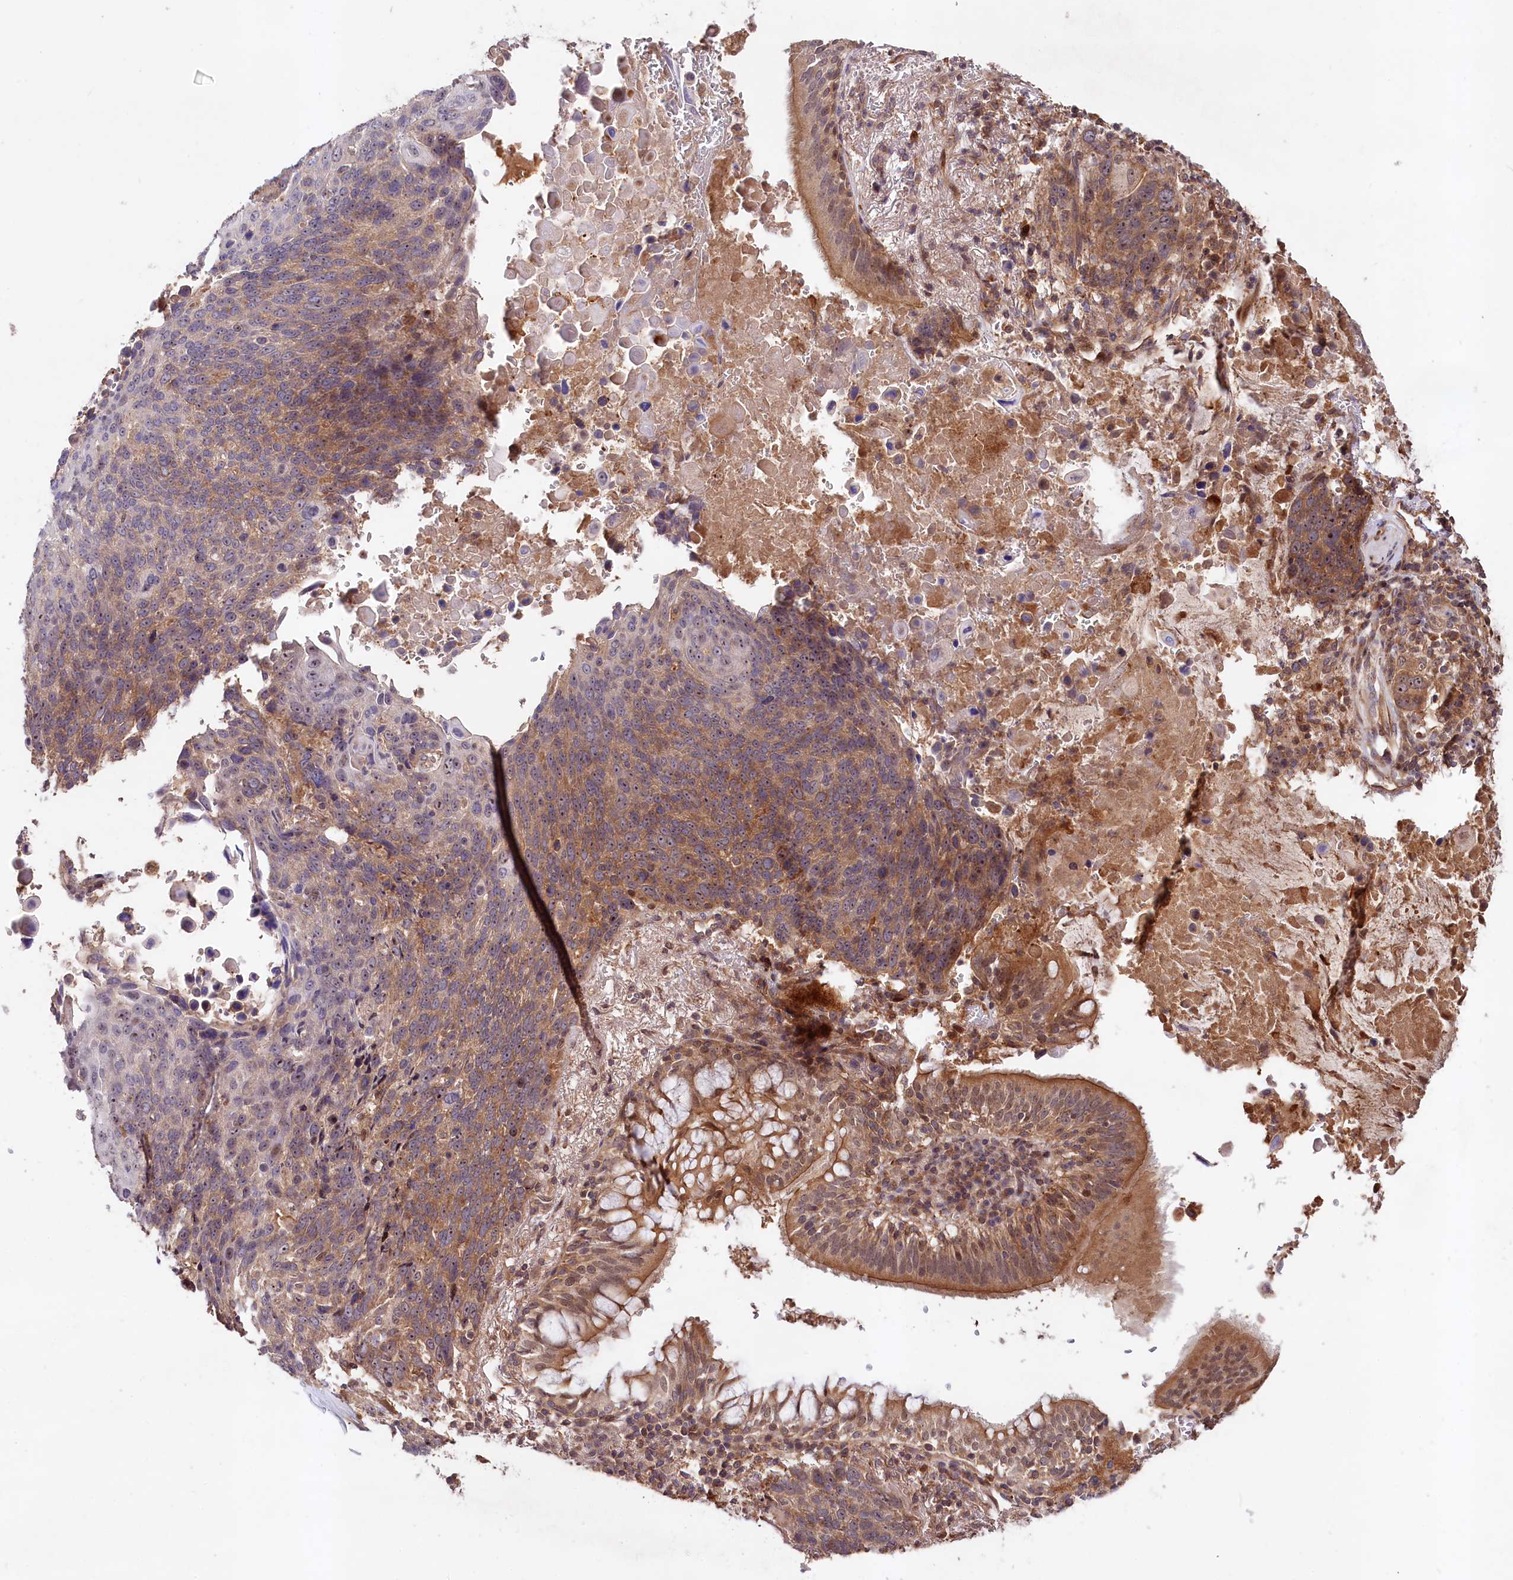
{"staining": {"intensity": "moderate", "quantity": ">75%", "location": "cytoplasmic/membranous"}, "tissue": "lung cancer", "cell_type": "Tumor cells", "image_type": "cancer", "snomed": [{"axis": "morphology", "description": "Squamous cell carcinoma, NOS"}, {"axis": "topography", "description": "Lung"}], "caption": "Brown immunohistochemical staining in human lung squamous cell carcinoma shows moderate cytoplasmic/membranous expression in about >75% of tumor cells.", "gene": "NEDD1", "patient": {"sex": "male", "age": 66}}